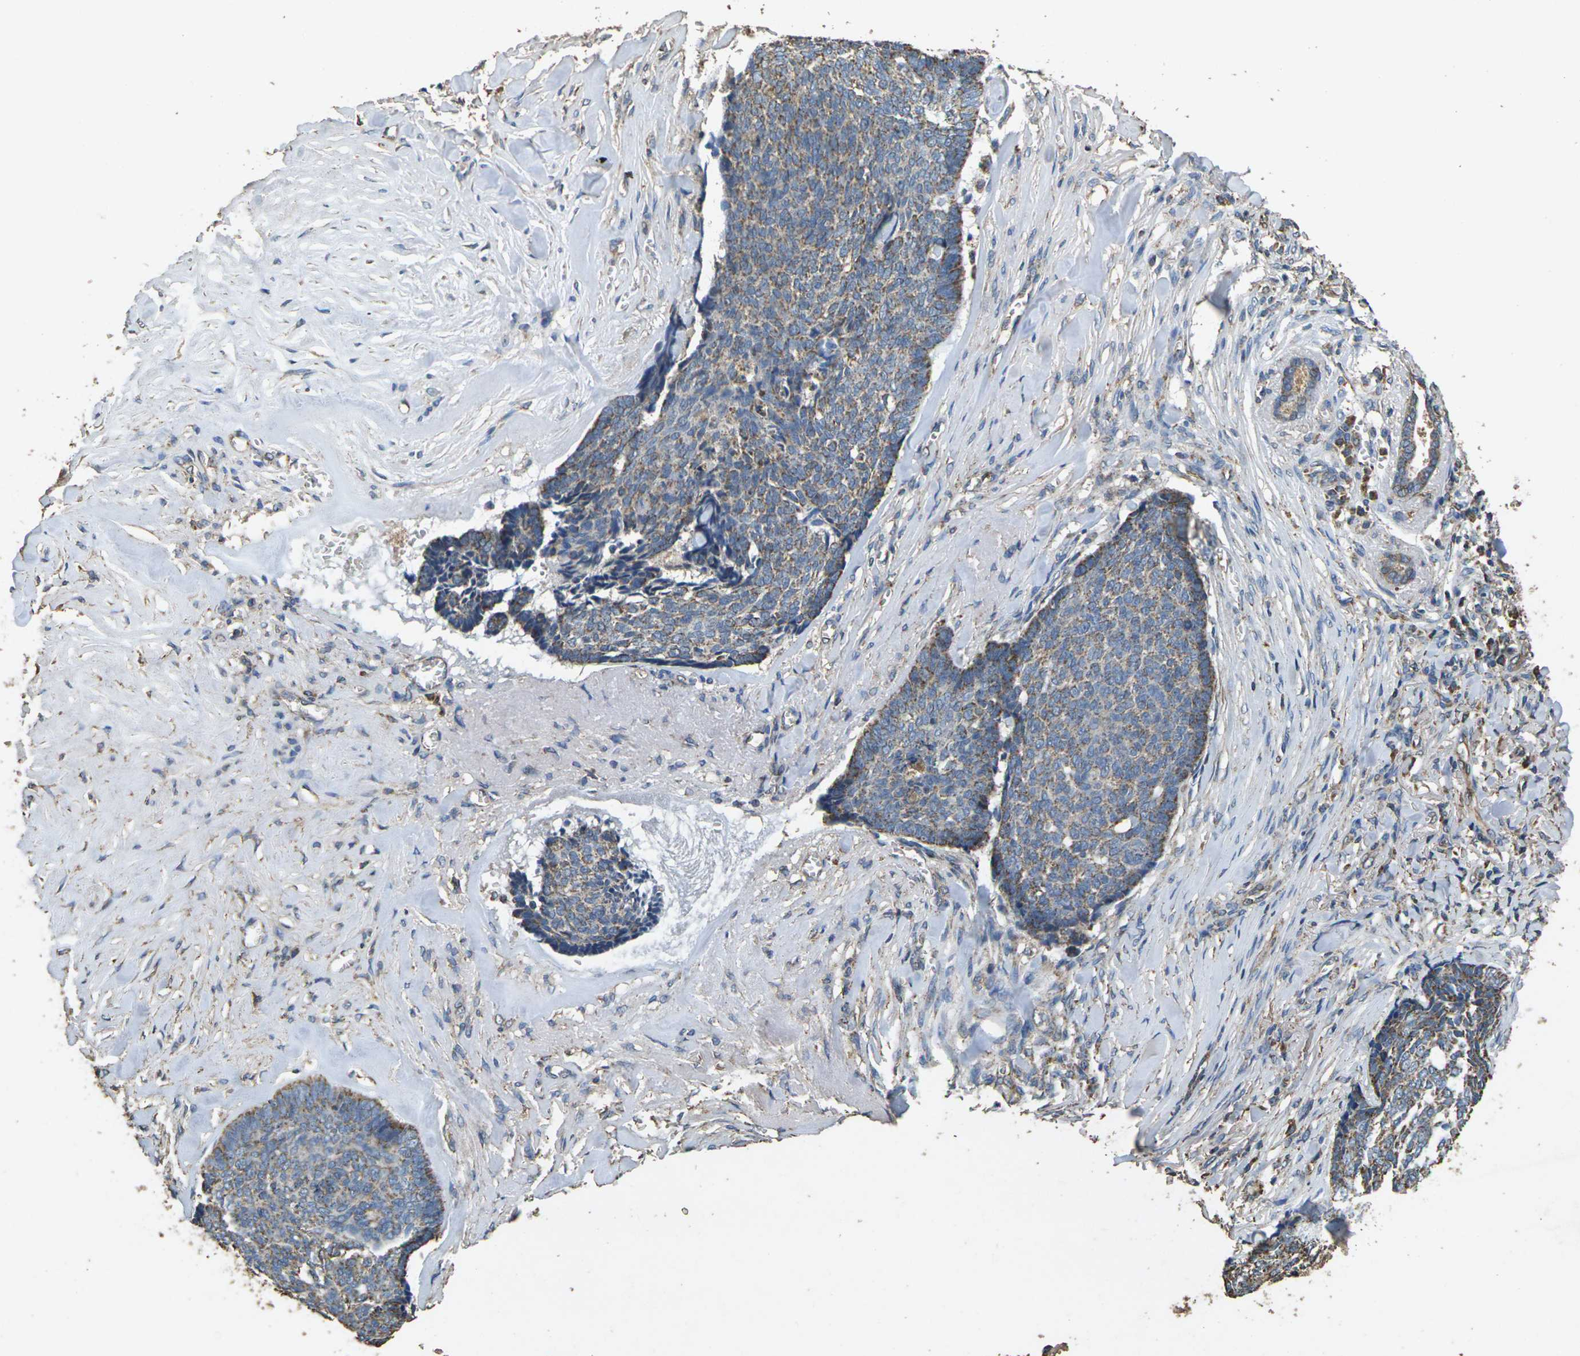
{"staining": {"intensity": "moderate", "quantity": ">75%", "location": "cytoplasmic/membranous"}, "tissue": "skin cancer", "cell_type": "Tumor cells", "image_type": "cancer", "snomed": [{"axis": "morphology", "description": "Basal cell carcinoma"}, {"axis": "topography", "description": "Skin"}], "caption": "DAB immunohistochemical staining of human skin cancer demonstrates moderate cytoplasmic/membranous protein positivity in about >75% of tumor cells.", "gene": "MAPK11", "patient": {"sex": "male", "age": 84}}